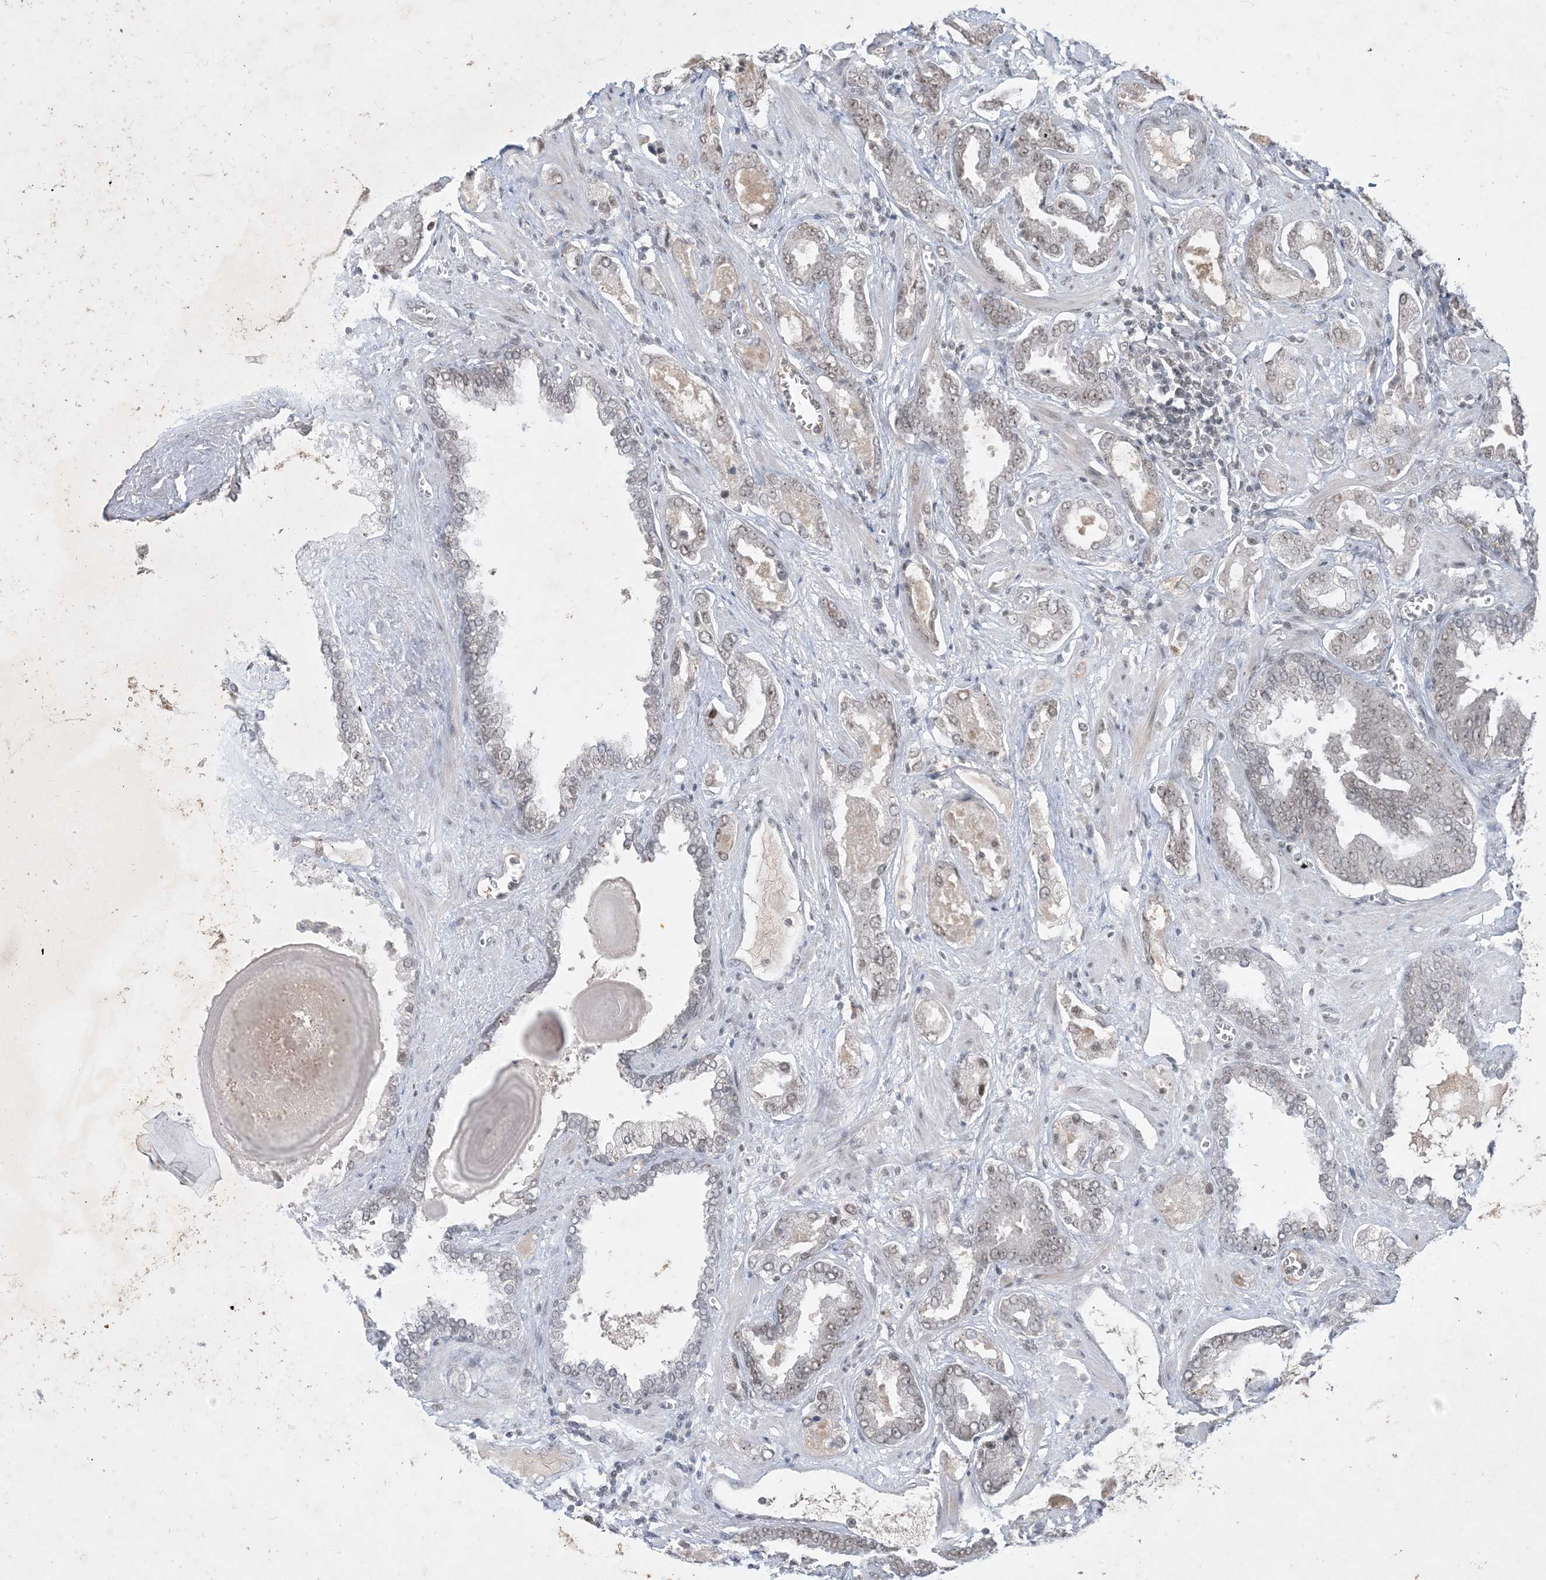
{"staining": {"intensity": "weak", "quantity": ">75%", "location": "nuclear"}, "tissue": "prostate cancer", "cell_type": "Tumor cells", "image_type": "cancer", "snomed": [{"axis": "morphology", "description": "Adenocarcinoma, High grade"}, {"axis": "topography", "description": "Prostate and seminal vesicle, NOS"}], "caption": "The micrograph demonstrates a brown stain indicating the presence of a protein in the nuclear of tumor cells in prostate adenocarcinoma (high-grade).", "gene": "ZNF674", "patient": {"sex": "male", "age": 67}}